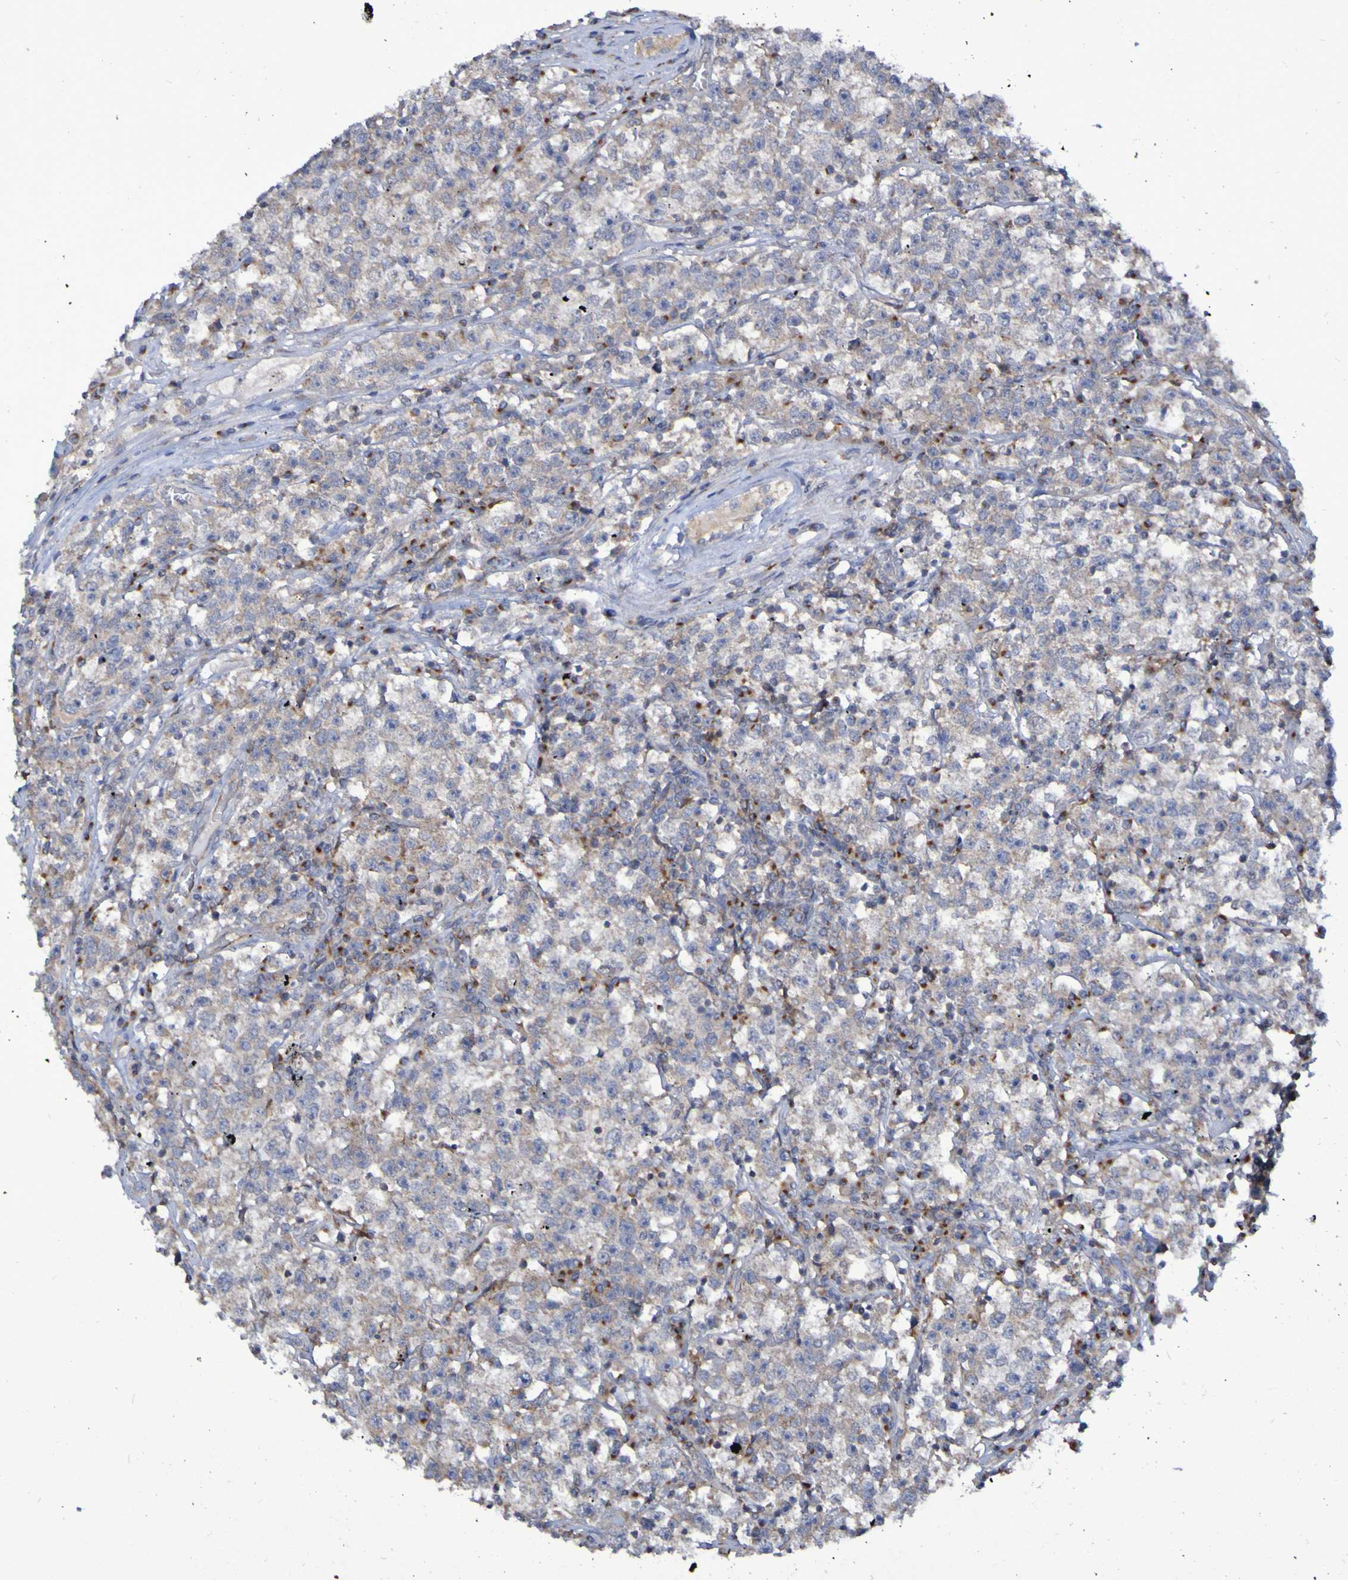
{"staining": {"intensity": "weak", "quantity": ">75%", "location": "cytoplasmic/membranous"}, "tissue": "testis cancer", "cell_type": "Tumor cells", "image_type": "cancer", "snomed": [{"axis": "morphology", "description": "Seminoma, NOS"}, {"axis": "topography", "description": "Testis"}], "caption": "Immunohistochemical staining of human testis cancer (seminoma) reveals weak cytoplasmic/membranous protein positivity in approximately >75% of tumor cells.", "gene": "LMBRD2", "patient": {"sex": "male", "age": 22}}